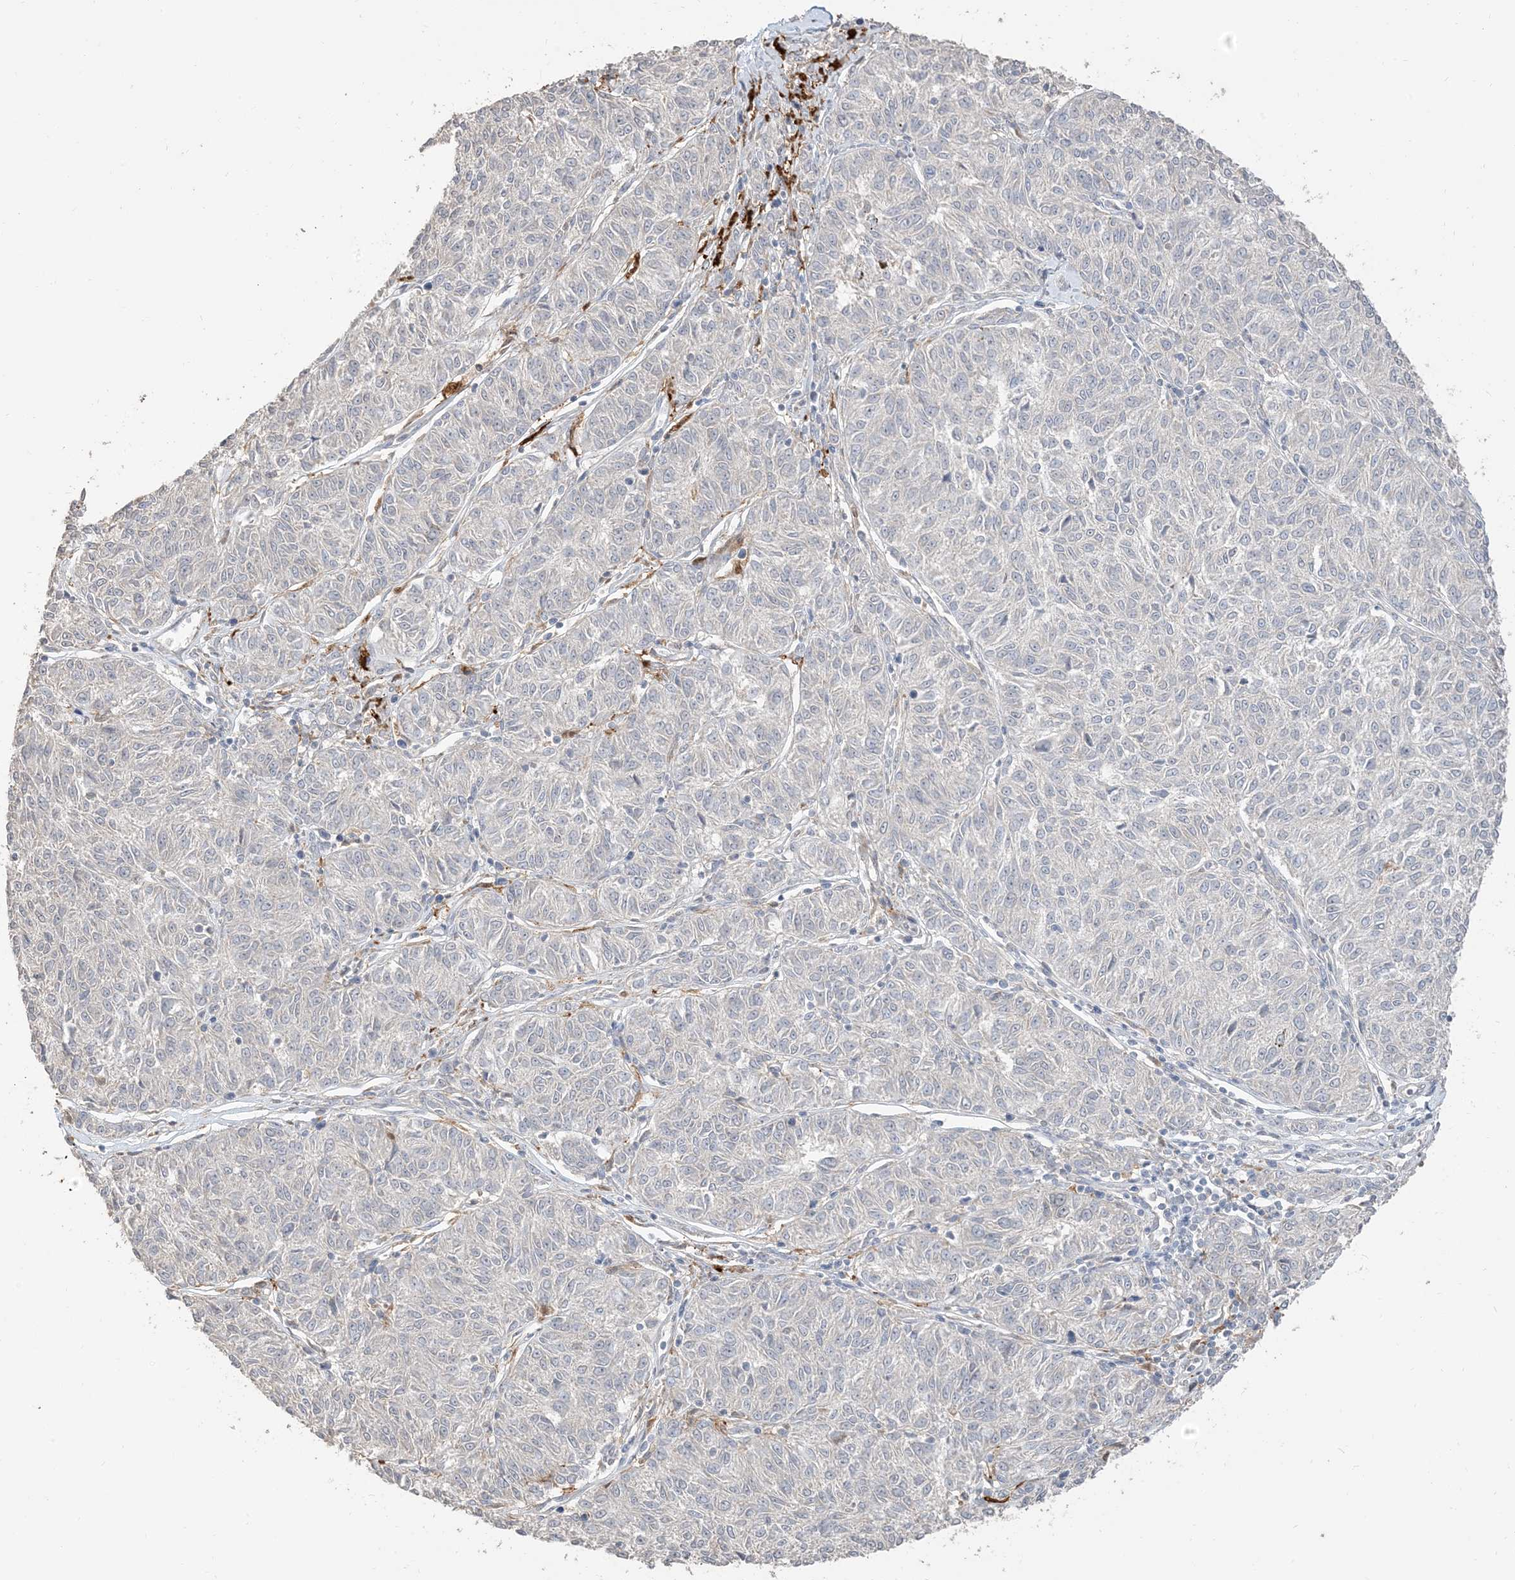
{"staining": {"intensity": "negative", "quantity": "none", "location": "none"}, "tissue": "melanoma", "cell_type": "Tumor cells", "image_type": "cancer", "snomed": [{"axis": "morphology", "description": "Malignant melanoma, NOS"}, {"axis": "topography", "description": "Skin"}], "caption": "DAB (3,3'-diaminobenzidine) immunohistochemical staining of human melanoma demonstrates no significant expression in tumor cells.", "gene": "RNF175", "patient": {"sex": "female", "age": 72}}